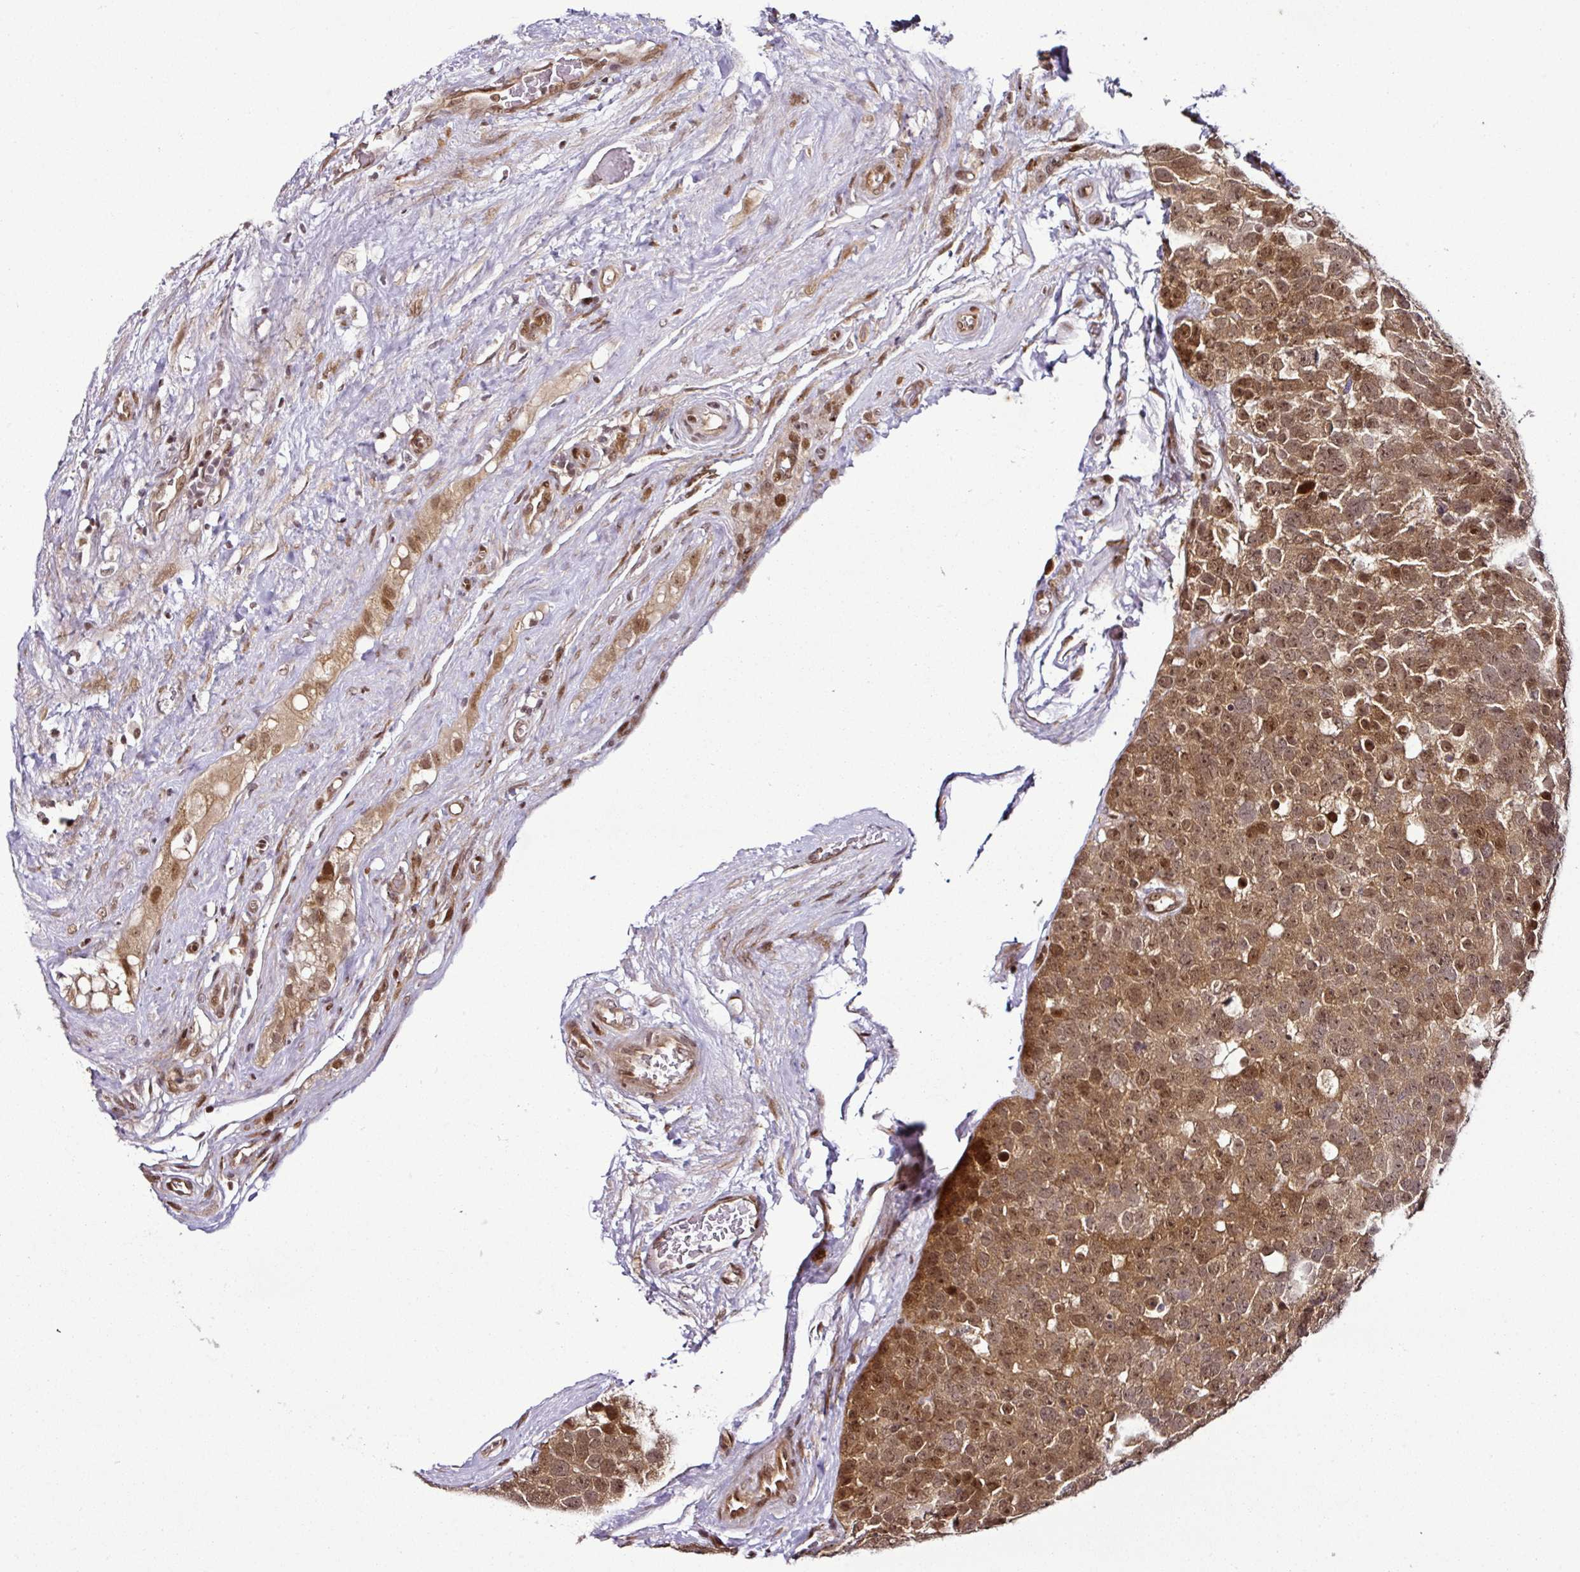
{"staining": {"intensity": "weak", "quantity": ">75%", "location": "cytoplasmic/membranous,nuclear"}, "tissue": "testis cancer", "cell_type": "Tumor cells", "image_type": "cancer", "snomed": [{"axis": "morphology", "description": "Seminoma, NOS"}, {"axis": "topography", "description": "Testis"}], "caption": "A micrograph showing weak cytoplasmic/membranous and nuclear positivity in about >75% of tumor cells in testis cancer, as visualized by brown immunohistochemical staining.", "gene": "COPRS", "patient": {"sex": "male", "age": 71}}